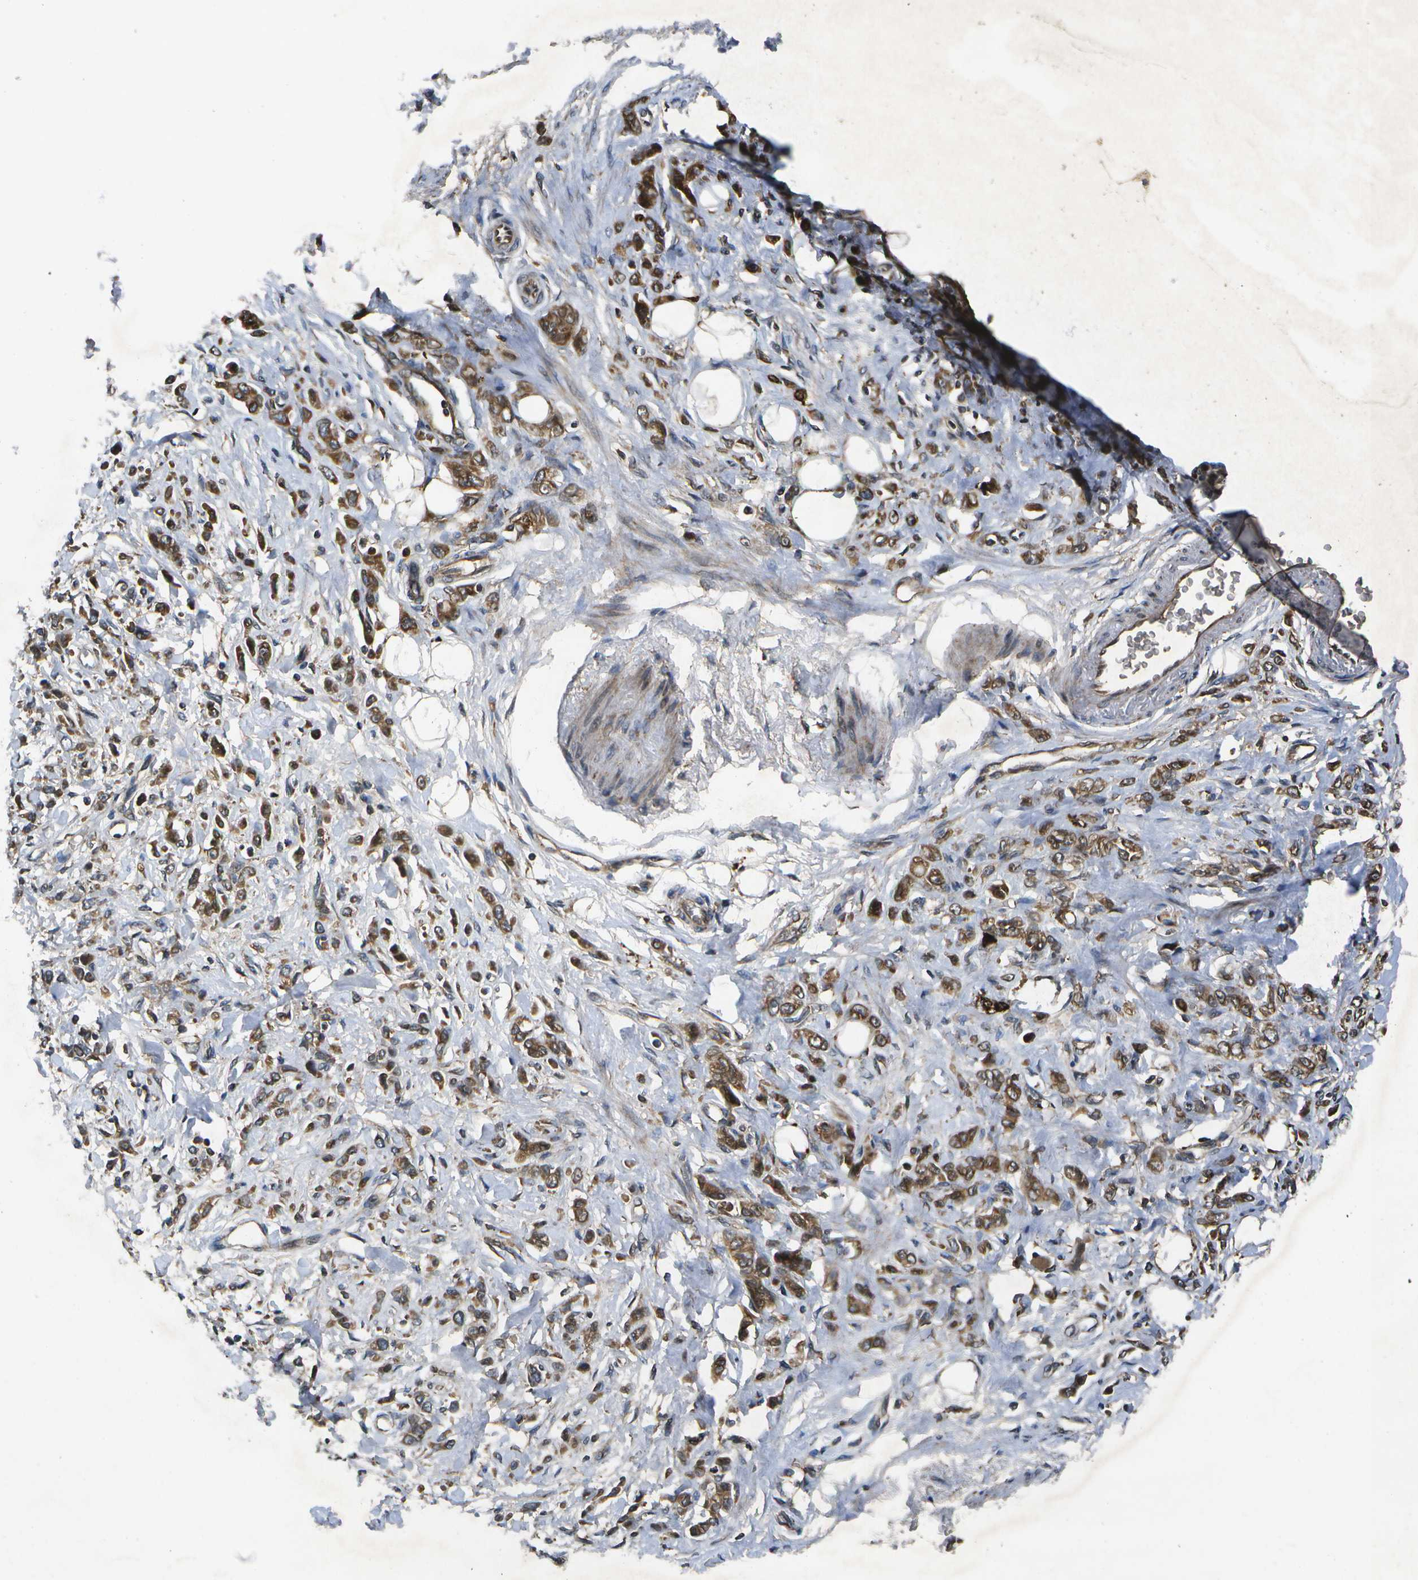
{"staining": {"intensity": "moderate", "quantity": ">75%", "location": "cytoplasmic/membranous"}, "tissue": "stomach cancer", "cell_type": "Tumor cells", "image_type": "cancer", "snomed": [{"axis": "morphology", "description": "Normal tissue, NOS"}, {"axis": "morphology", "description": "Adenocarcinoma, NOS"}, {"axis": "topography", "description": "Stomach"}], "caption": "Protein expression analysis of human stomach cancer (adenocarcinoma) reveals moderate cytoplasmic/membranous expression in about >75% of tumor cells. The staining was performed using DAB to visualize the protein expression in brown, while the nuclei were stained in blue with hematoxylin (Magnification: 20x).", "gene": "HFE", "patient": {"sex": "male", "age": 82}}